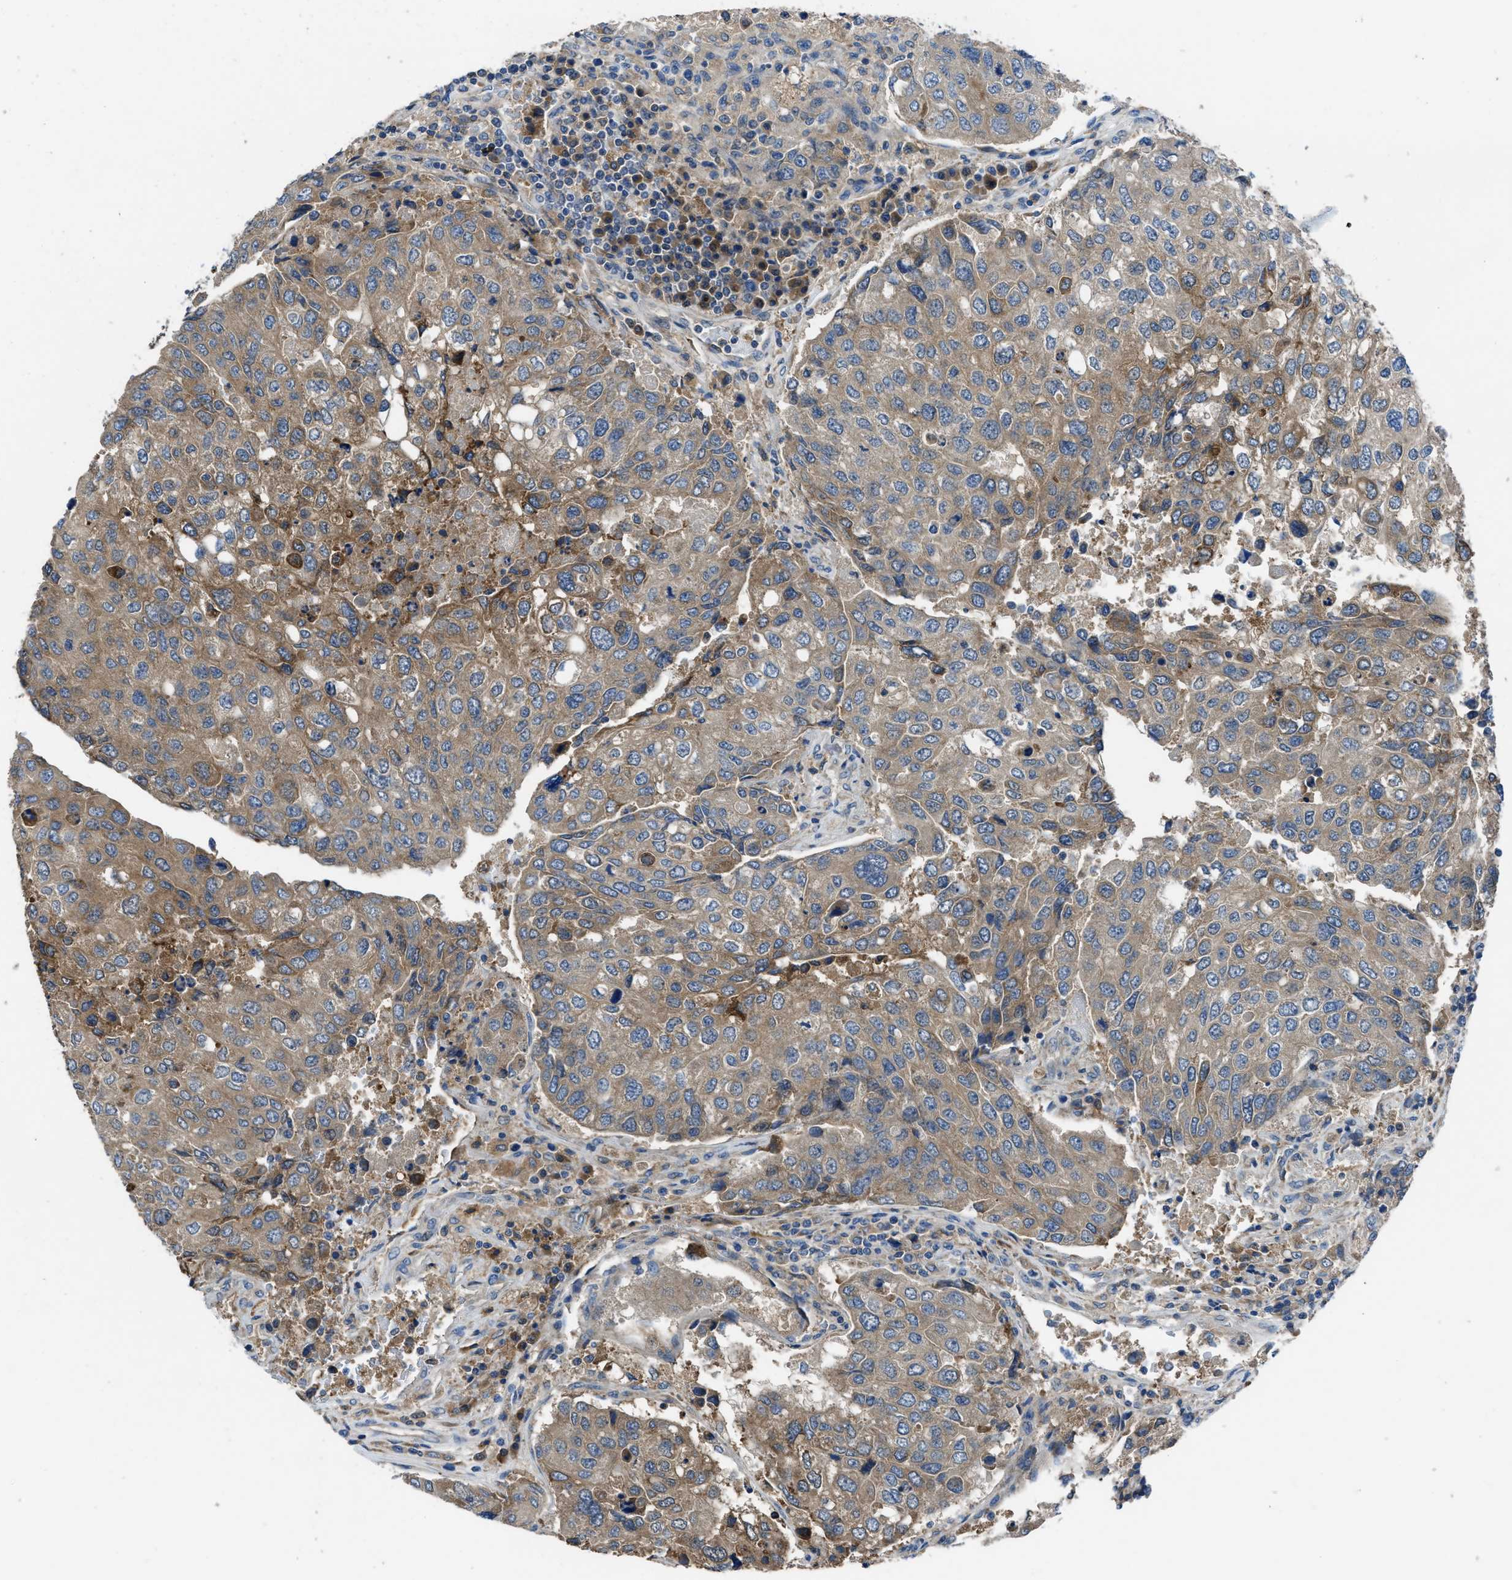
{"staining": {"intensity": "moderate", "quantity": ">75%", "location": "cytoplasmic/membranous"}, "tissue": "urothelial cancer", "cell_type": "Tumor cells", "image_type": "cancer", "snomed": [{"axis": "morphology", "description": "Urothelial carcinoma, High grade"}, {"axis": "topography", "description": "Lymph node"}, {"axis": "topography", "description": "Urinary bladder"}], "caption": "IHC histopathology image of neoplastic tissue: human urothelial cancer stained using IHC shows medium levels of moderate protein expression localized specifically in the cytoplasmic/membranous of tumor cells, appearing as a cytoplasmic/membranous brown color.", "gene": "MAP3K20", "patient": {"sex": "male", "age": 51}}